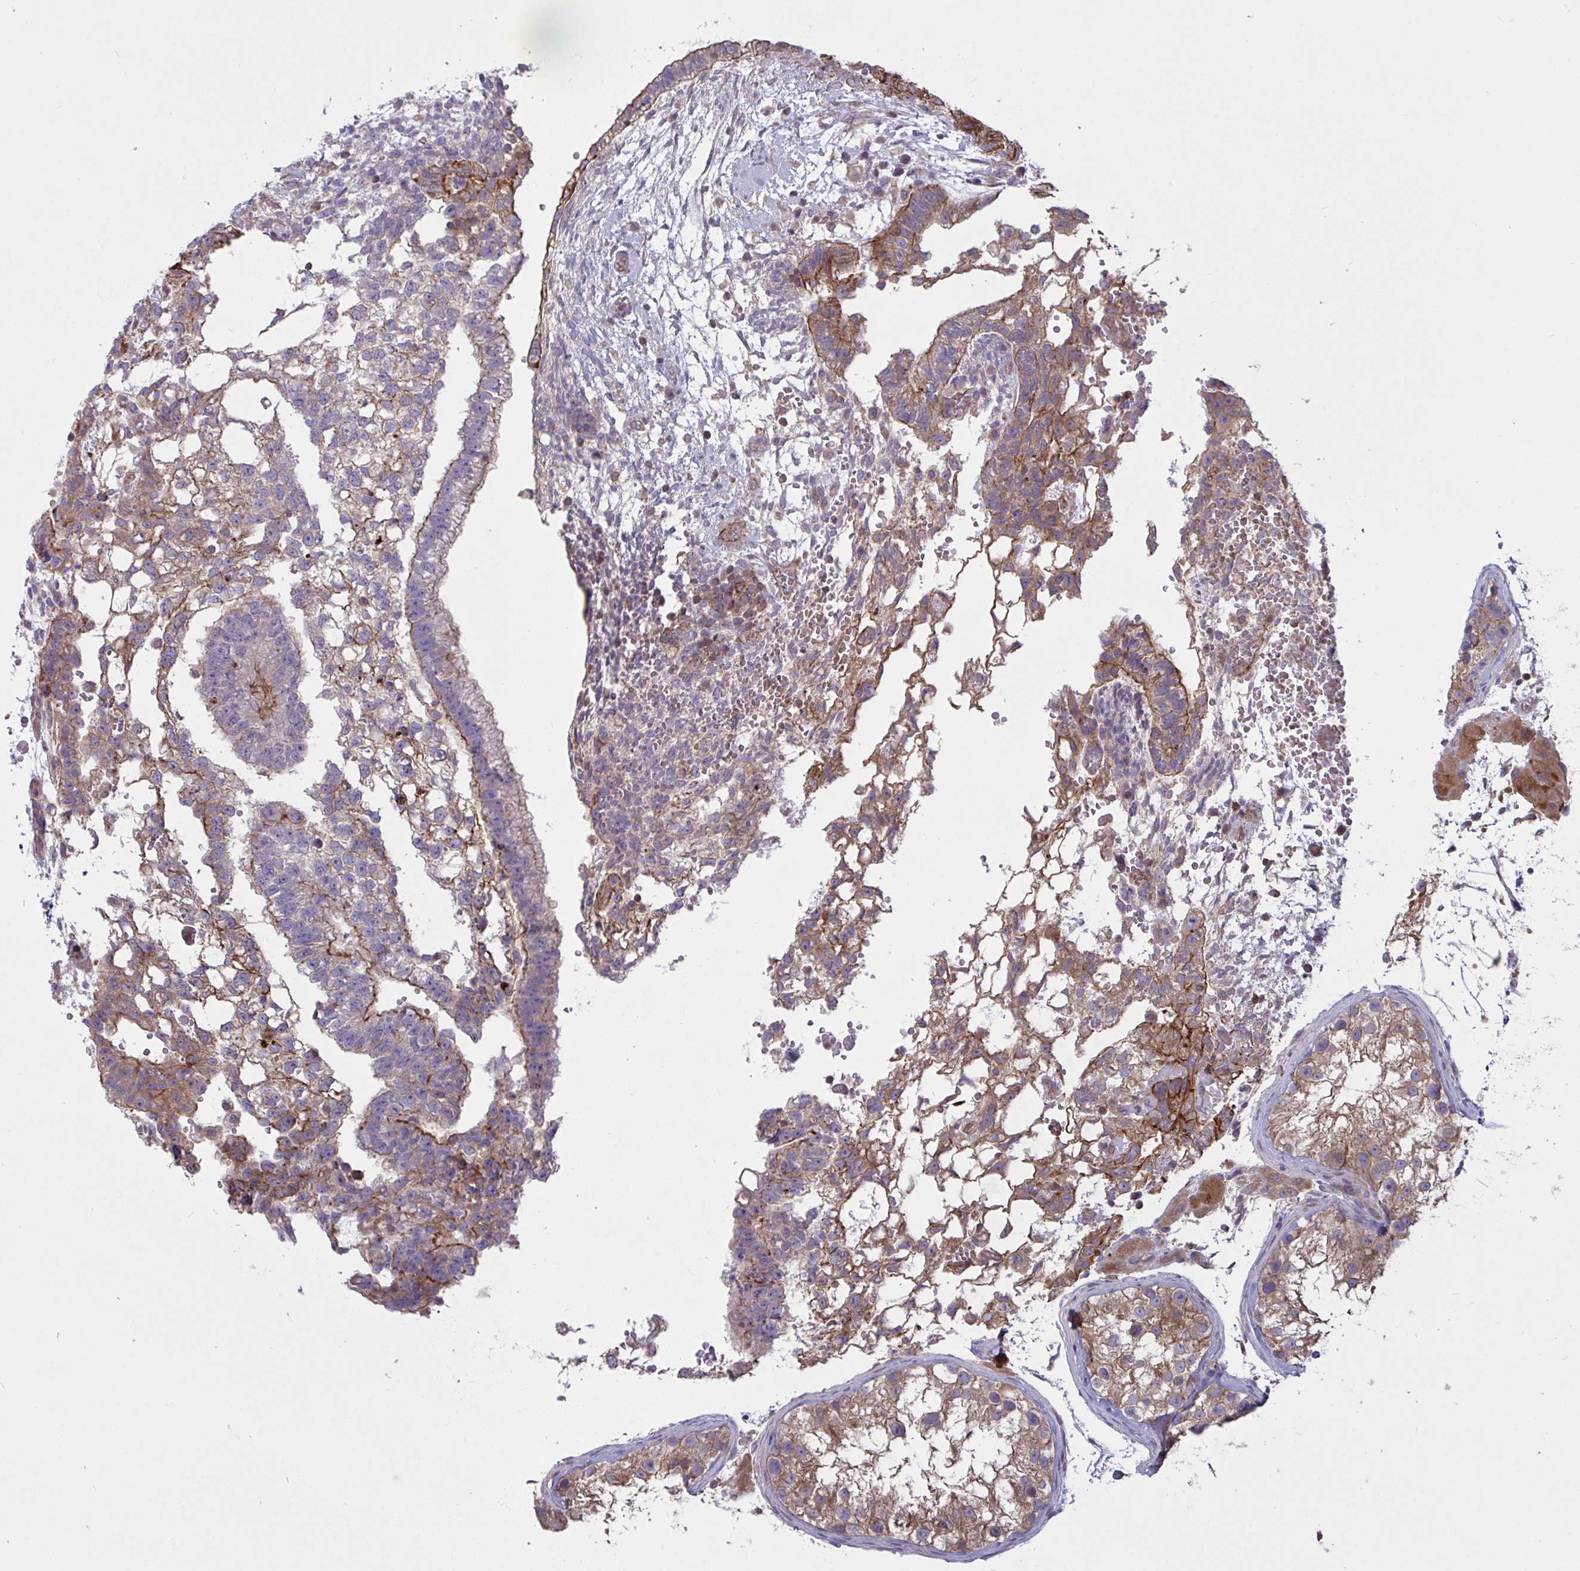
{"staining": {"intensity": "moderate", "quantity": "<25%", "location": "cytoplasmic/membranous"}, "tissue": "testis cancer", "cell_type": "Tumor cells", "image_type": "cancer", "snomed": [{"axis": "morphology", "description": "Normal tissue, NOS"}, {"axis": "morphology", "description": "Carcinoma, Embryonal, NOS"}, {"axis": "topography", "description": "Testis"}], "caption": "IHC histopathology image of testis embryonal carcinoma stained for a protein (brown), which displays low levels of moderate cytoplasmic/membranous staining in approximately <25% of tumor cells.", "gene": "TANK", "patient": {"sex": "male", "age": 32}}